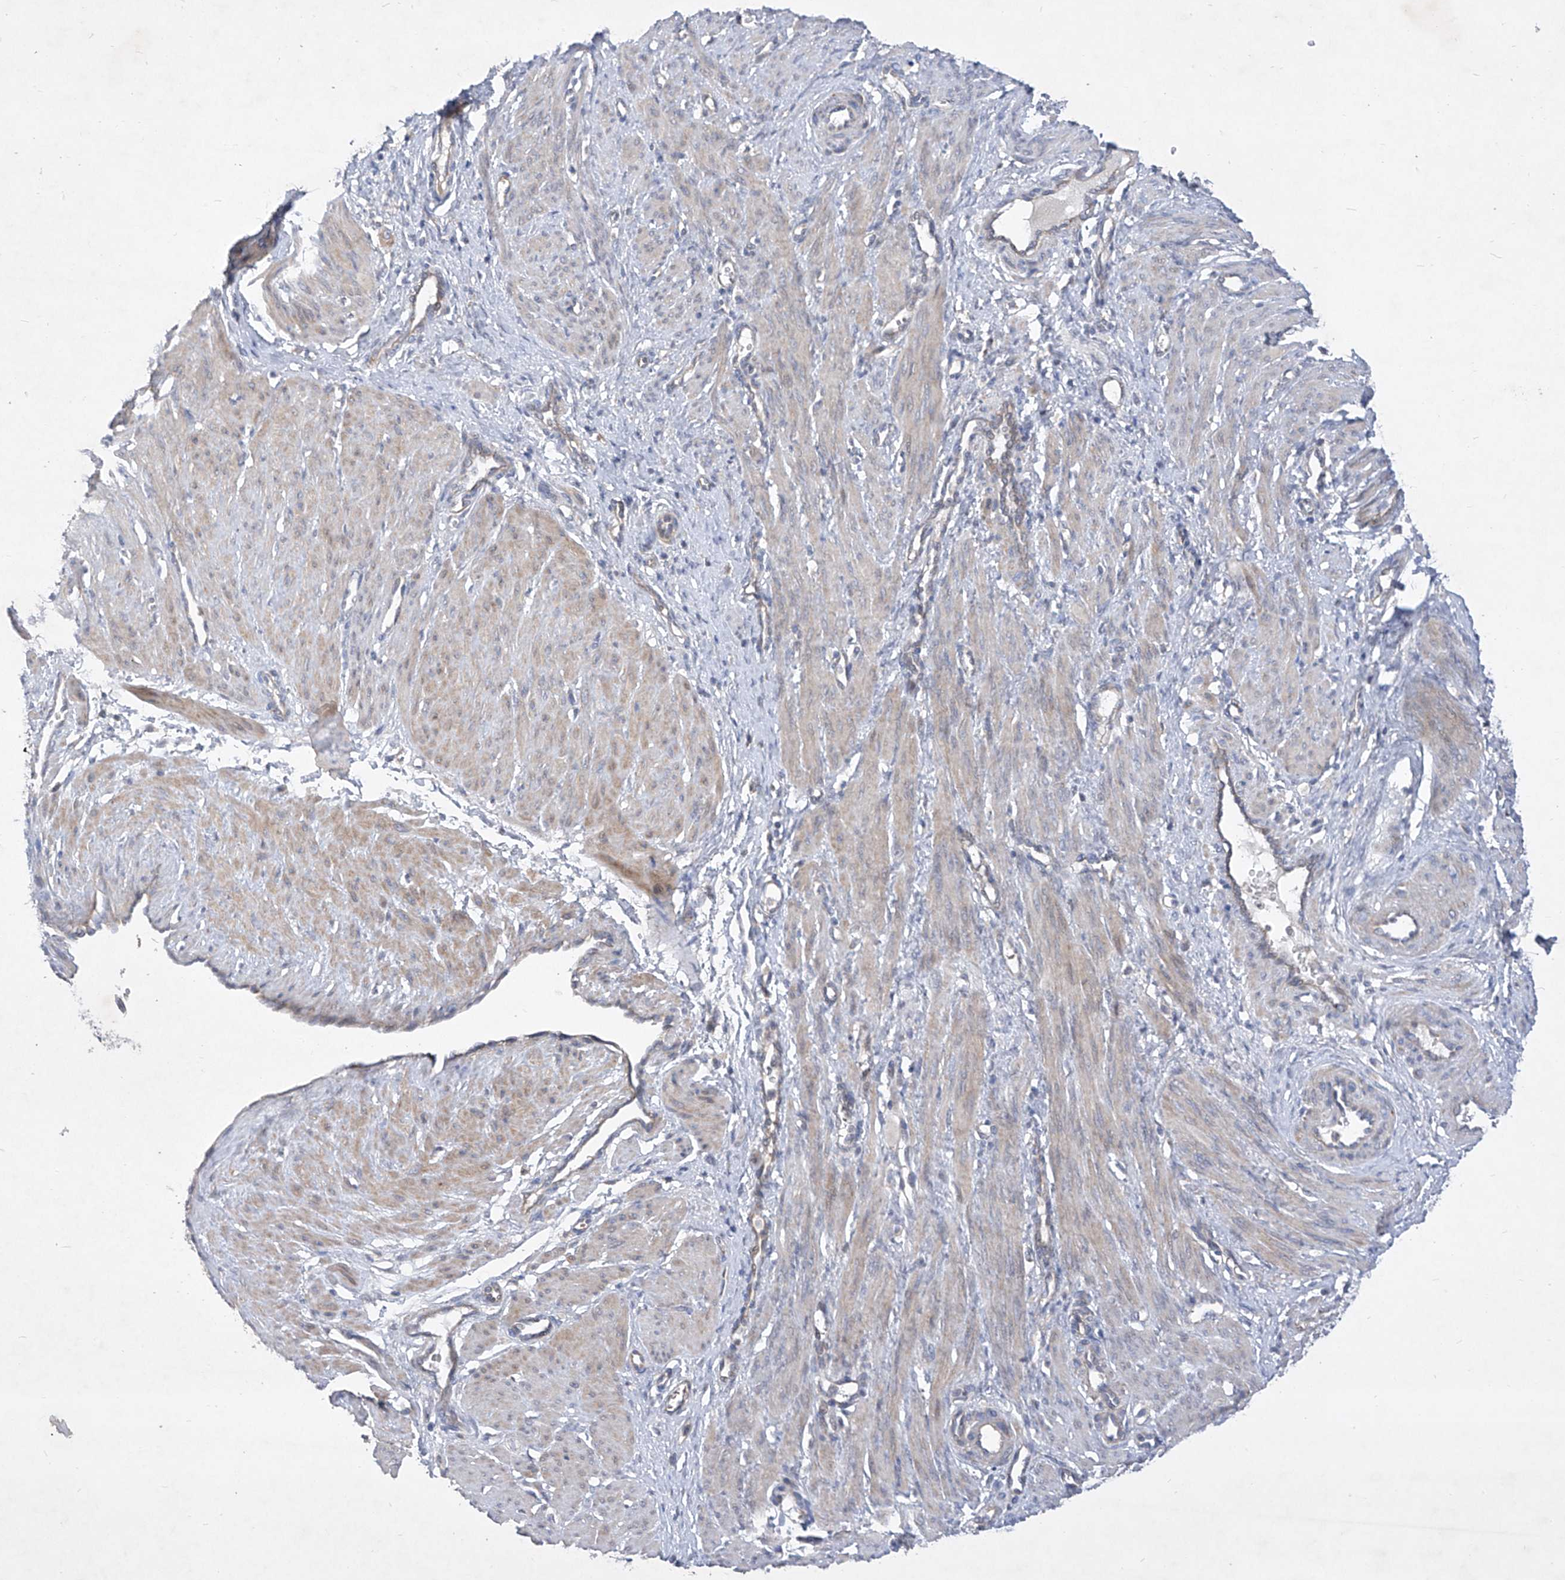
{"staining": {"intensity": "weak", "quantity": "25%-75%", "location": "cytoplasmic/membranous"}, "tissue": "smooth muscle", "cell_type": "Smooth muscle cells", "image_type": "normal", "snomed": [{"axis": "morphology", "description": "Normal tissue, NOS"}, {"axis": "topography", "description": "Endometrium"}], "caption": "Protein analysis of benign smooth muscle displays weak cytoplasmic/membranous positivity in approximately 25%-75% of smooth muscle cells. (Stains: DAB (3,3'-diaminobenzidine) in brown, nuclei in blue, Microscopy: brightfield microscopy at high magnification).", "gene": "COQ3", "patient": {"sex": "female", "age": 33}}